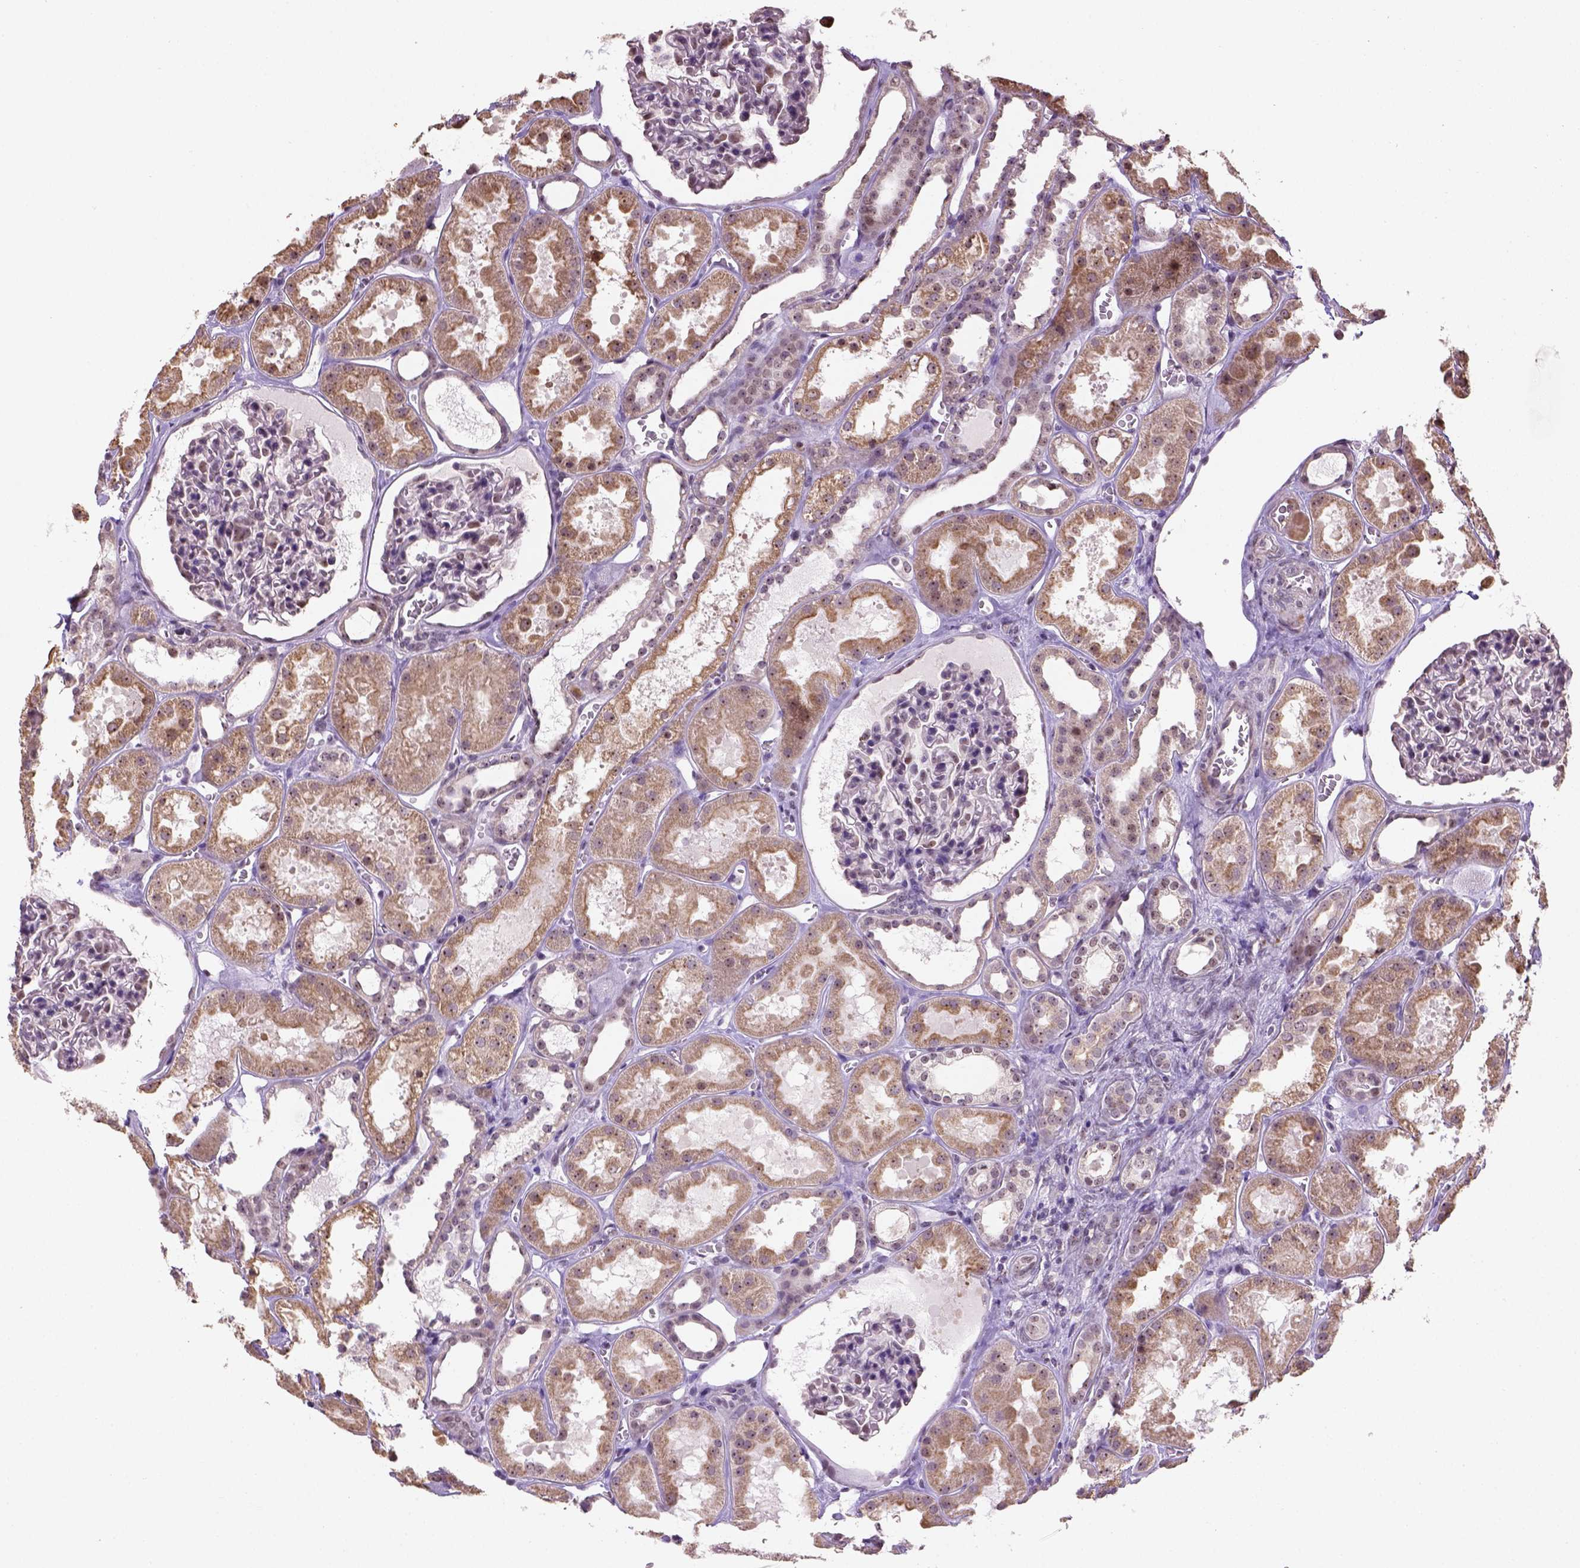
{"staining": {"intensity": "moderate", "quantity": "<25%", "location": "nuclear"}, "tissue": "kidney", "cell_type": "Cells in glomeruli", "image_type": "normal", "snomed": [{"axis": "morphology", "description": "Normal tissue, NOS"}, {"axis": "topography", "description": "Kidney"}], "caption": "A brown stain labels moderate nuclear positivity of a protein in cells in glomeruli of benign kidney.", "gene": "DDX50", "patient": {"sex": "female", "age": 41}}